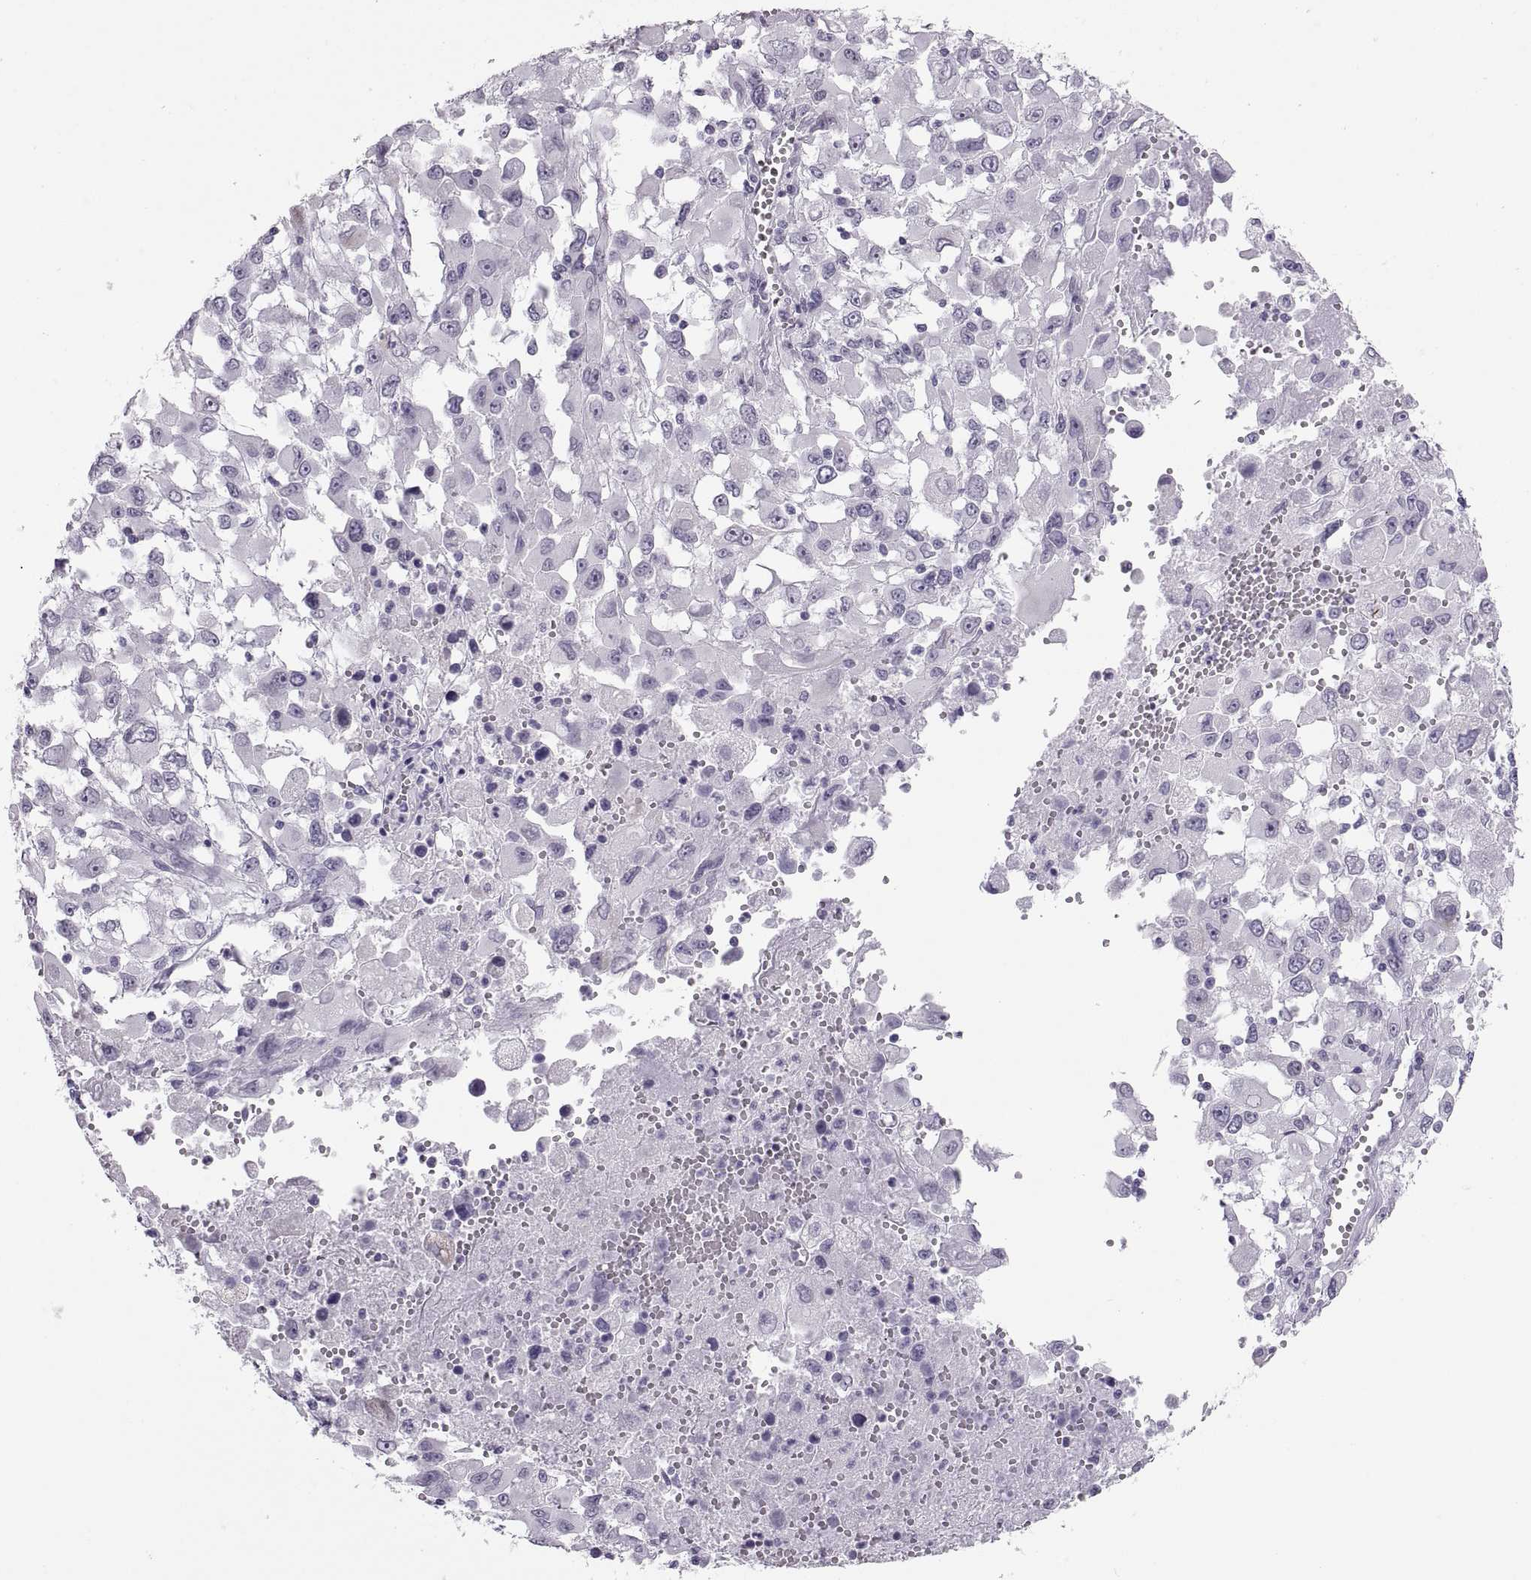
{"staining": {"intensity": "negative", "quantity": "none", "location": "none"}, "tissue": "melanoma", "cell_type": "Tumor cells", "image_type": "cancer", "snomed": [{"axis": "morphology", "description": "Malignant melanoma, Metastatic site"}, {"axis": "topography", "description": "Soft tissue"}], "caption": "The photomicrograph shows no staining of tumor cells in malignant melanoma (metastatic site).", "gene": "QRICH2", "patient": {"sex": "male", "age": 50}}